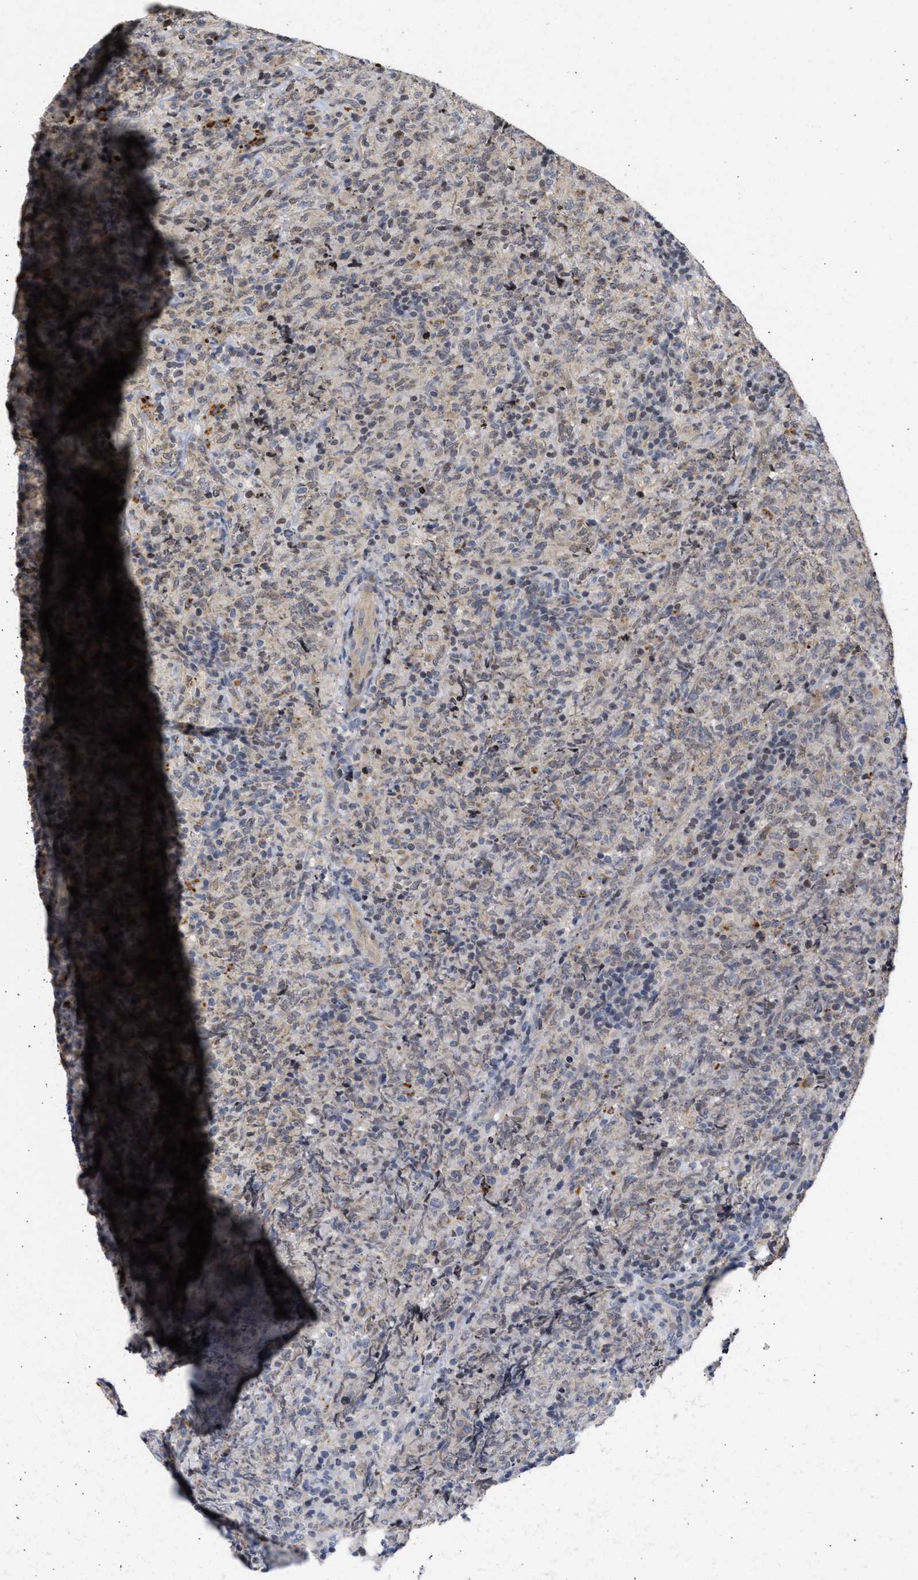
{"staining": {"intensity": "weak", "quantity": "<25%", "location": "nuclear"}, "tissue": "lymphoma", "cell_type": "Tumor cells", "image_type": "cancer", "snomed": [{"axis": "morphology", "description": "Malignant lymphoma, non-Hodgkin's type, High grade"}, {"axis": "topography", "description": "Tonsil"}], "caption": "This is a photomicrograph of IHC staining of lymphoma, which shows no positivity in tumor cells.", "gene": "ENSG00000142539", "patient": {"sex": "female", "age": 36}}